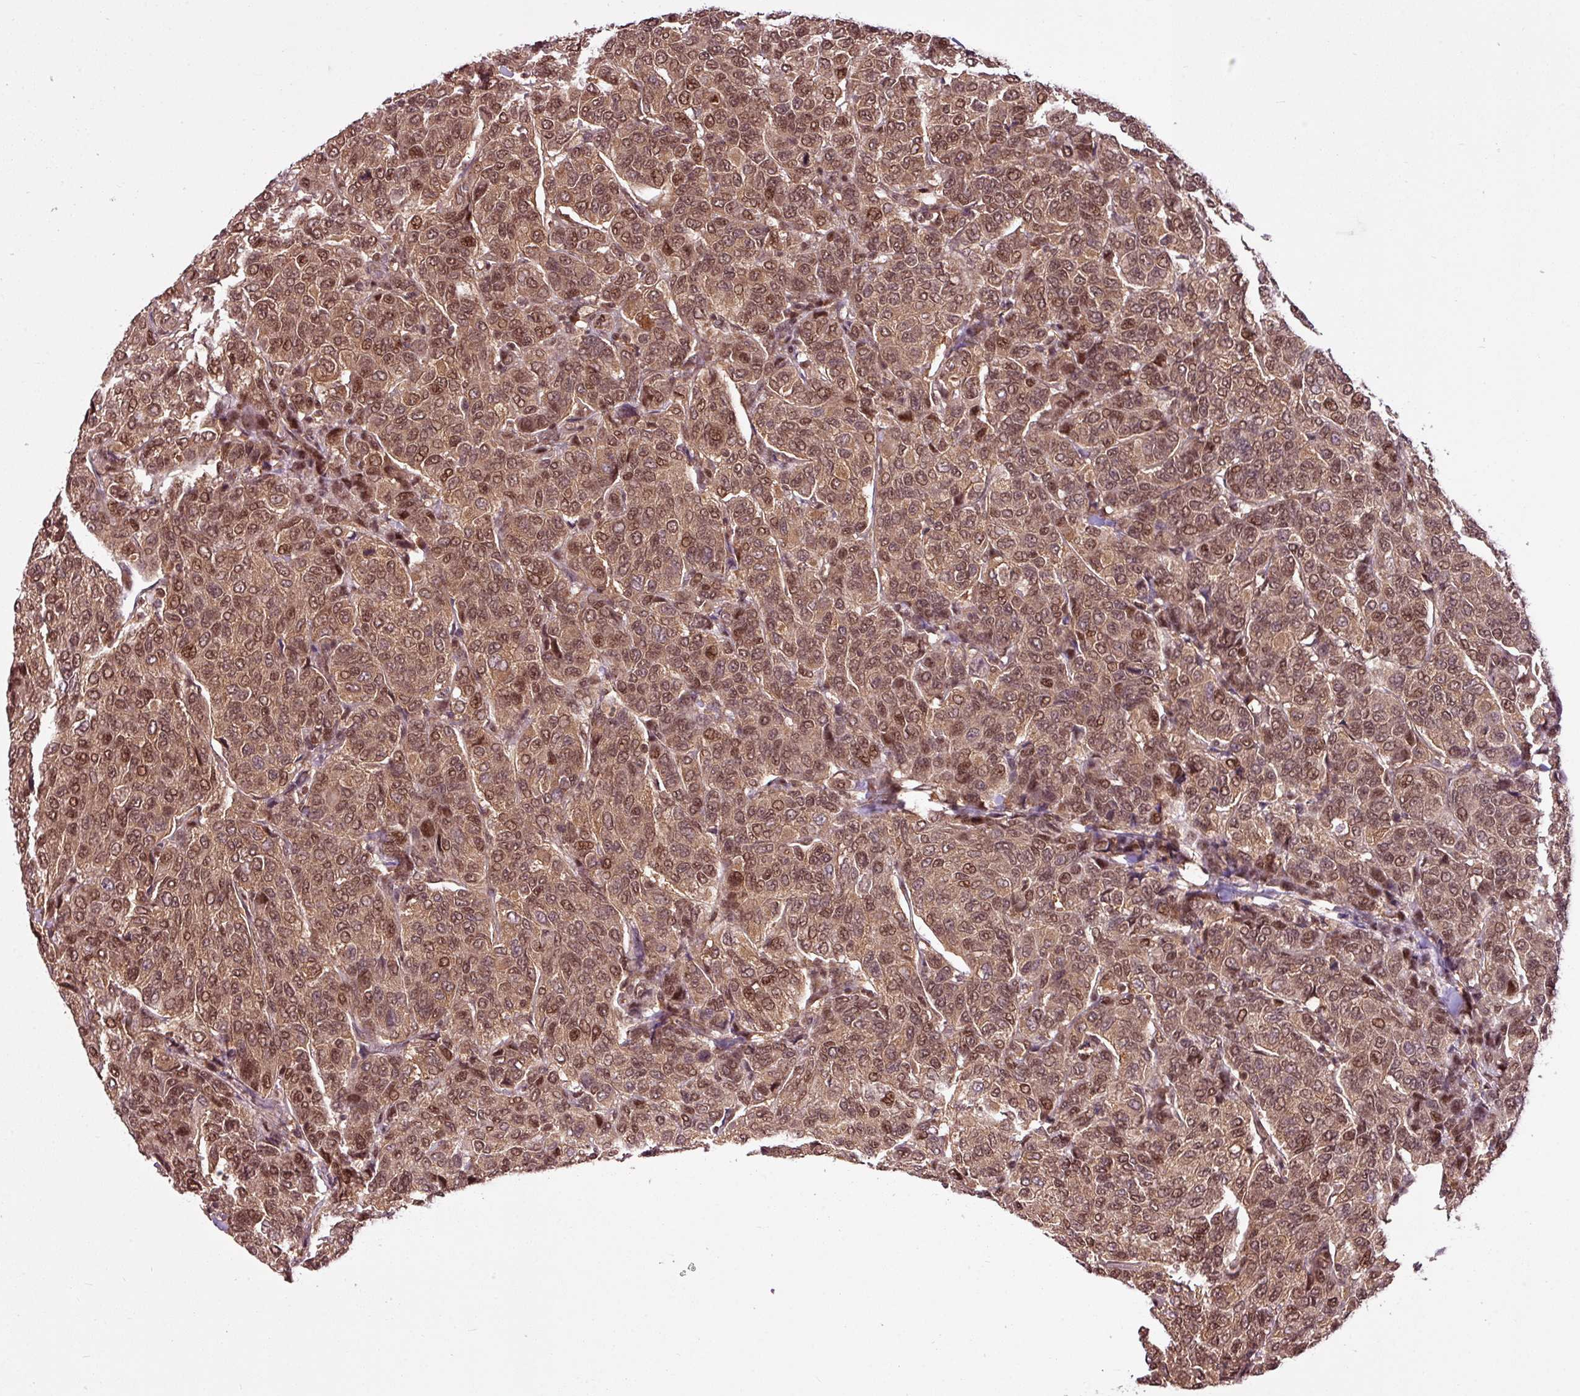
{"staining": {"intensity": "moderate", "quantity": ">75%", "location": "cytoplasmic/membranous,nuclear"}, "tissue": "breast cancer", "cell_type": "Tumor cells", "image_type": "cancer", "snomed": [{"axis": "morphology", "description": "Duct carcinoma"}, {"axis": "topography", "description": "Breast"}], "caption": "IHC photomicrograph of human invasive ductal carcinoma (breast) stained for a protein (brown), which displays medium levels of moderate cytoplasmic/membranous and nuclear staining in about >75% of tumor cells.", "gene": "ITPKC", "patient": {"sex": "female", "age": 55}}